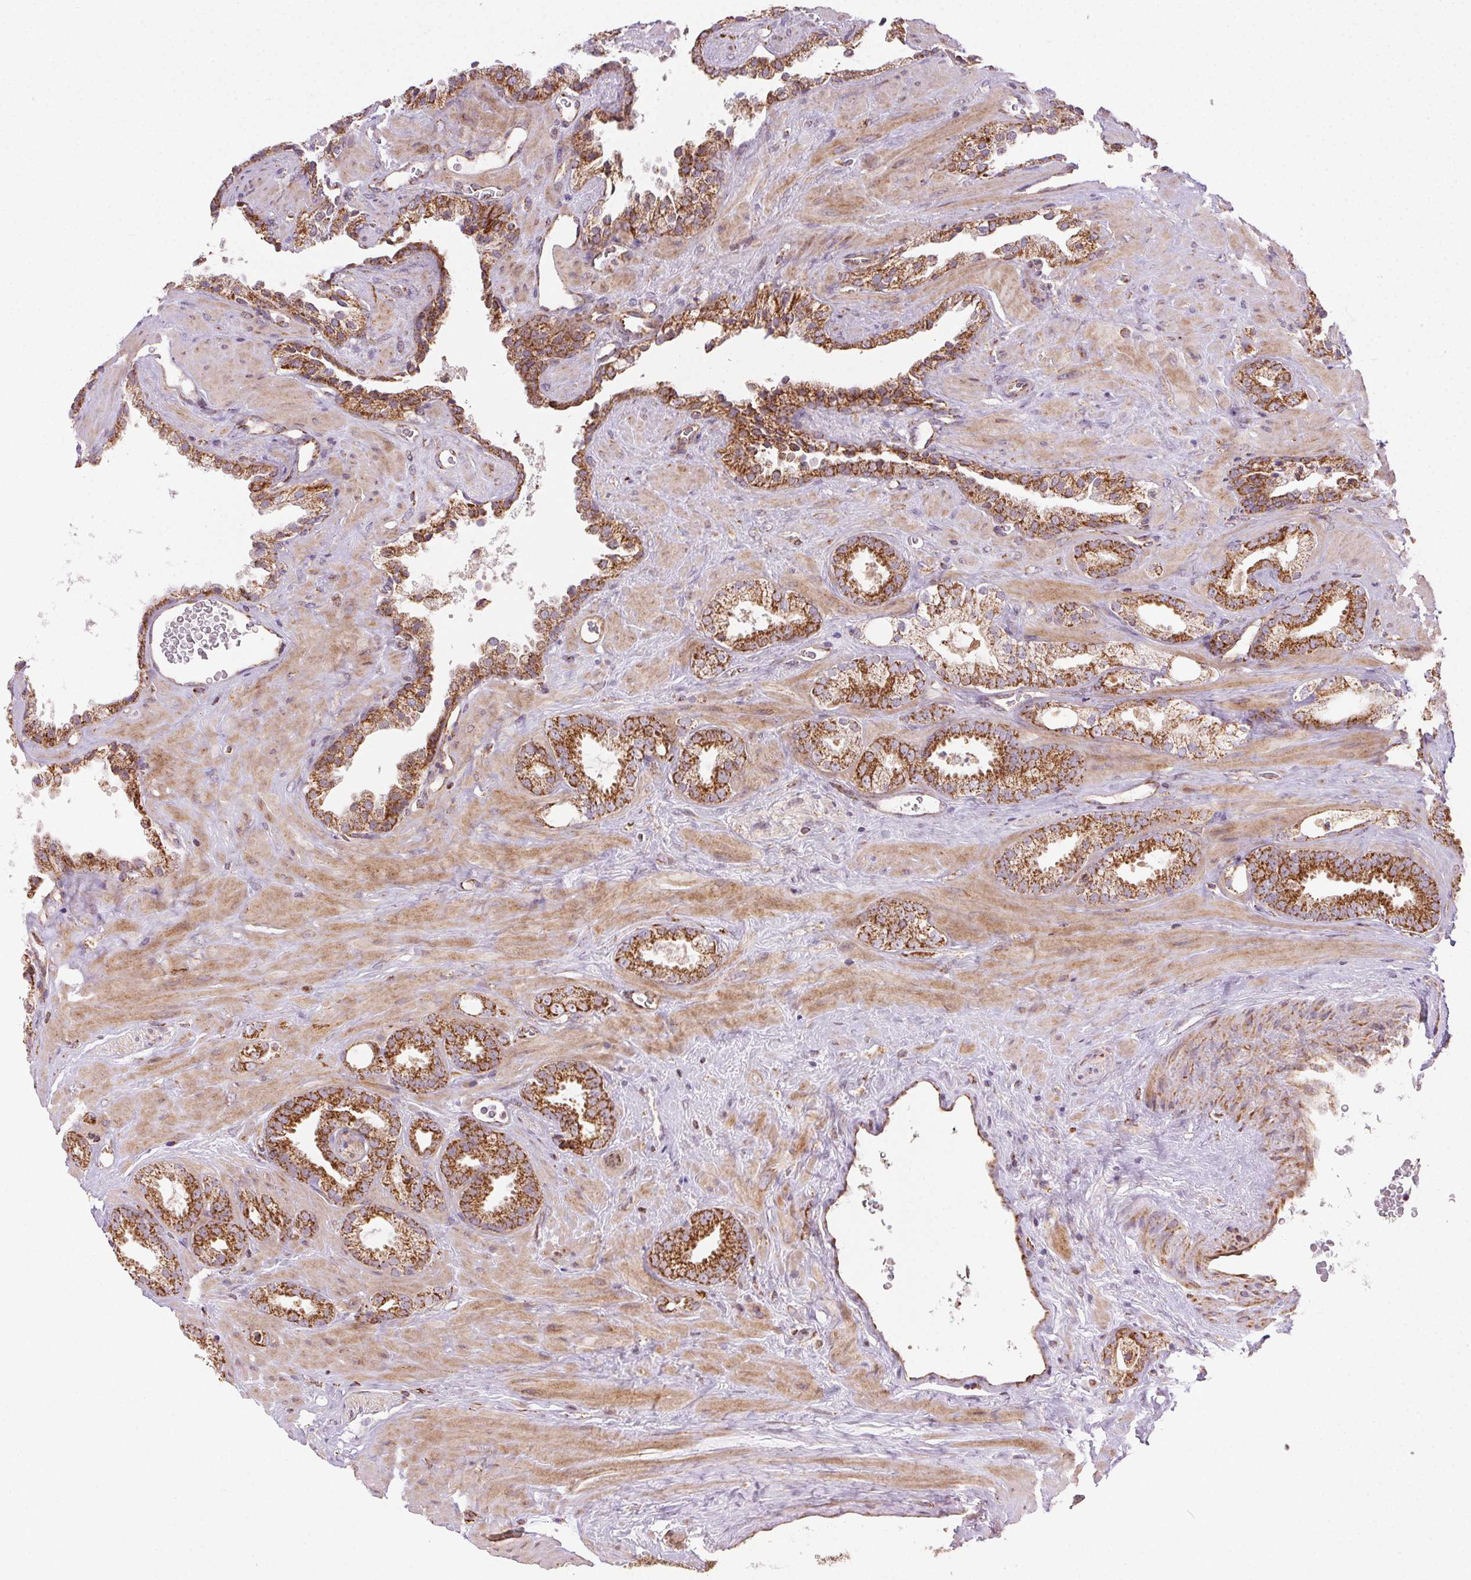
{"staining": {"intensity": "strong", "quantity": ">75%", "location": "cytoplasmic/membranous"}, "tissue": "prostate cancer", "cell_type": "Tumor cells", "image_type": "cancer", "snomed": [{"axis": "morphology", "description": "Adenocarcinoma, Low grade"}, {"axis": "topography", "description": "Prostate"}], "caption": "There is high levels of strong cytoplasmic/membranous positivity in tumor cells of prostate cancer, as demonstrated by immunohistochemical staining (brown color).", "gene": "CLPB", "patient": {"sex": "male", "age": 62}}